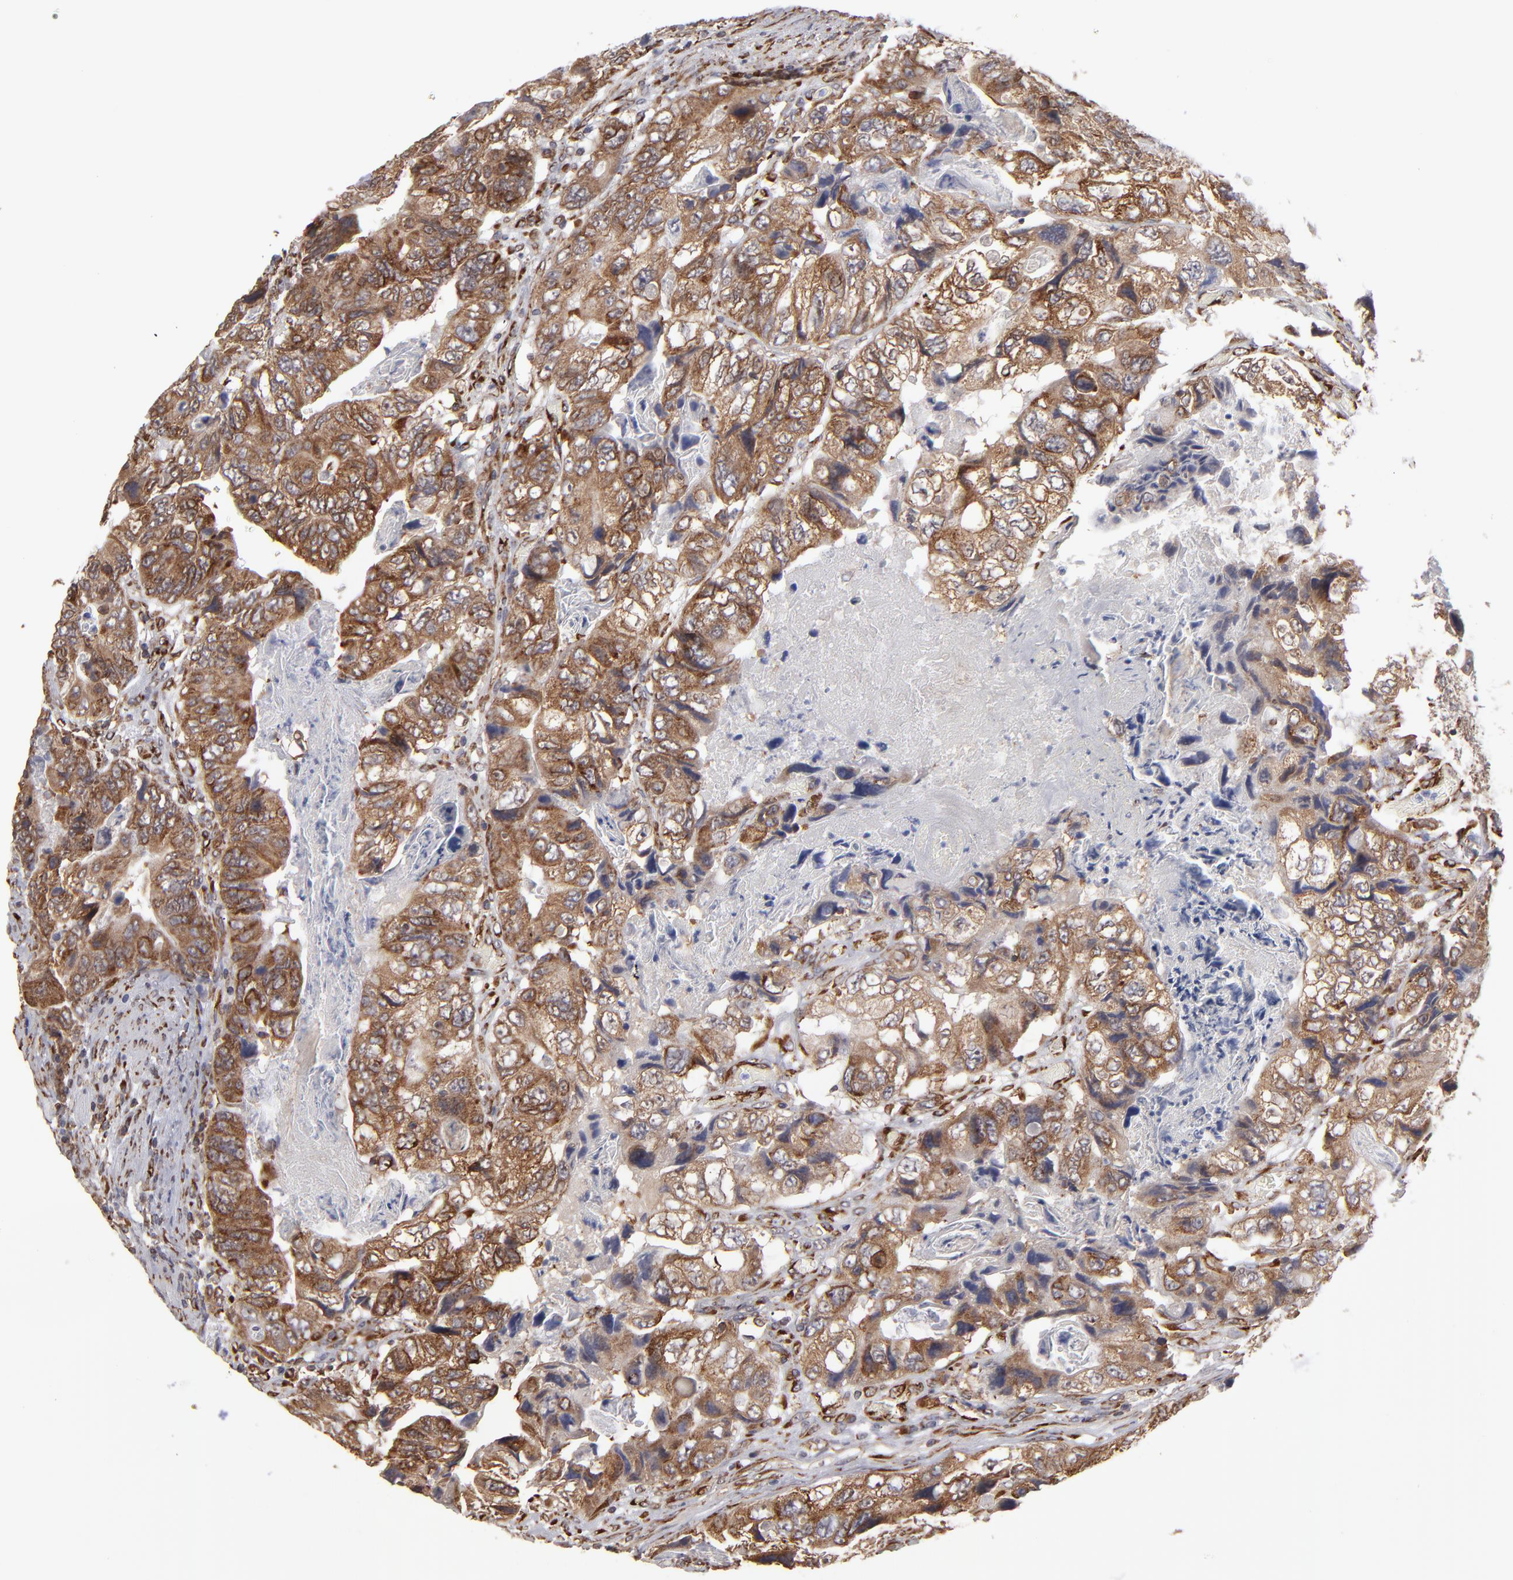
{"staining": {"intensity": "moderate", "quantity": ">75%", "location": "cytoplasmic/membranous"}, "tissue": "colorectal cancer", "cell_type": "Tumor cells", "image_type": "cancer", "snomed": [{"axis": "morphology", "description": "Adenocarcinoma, NOS"}, {"axis": "topography", "description": "Rectum"}], "caption": "Protein positivity by immunohistochemistry (IHC) reveals moderate cytoplasmic/membranous expression in approximately >75% of tumor cells in adenocarcinoma (colorectal). (DAB IHC with brightfield microscopy, high magnification).", "gene": "KTN1", "patient": {"sex": "female", "age": 82}}